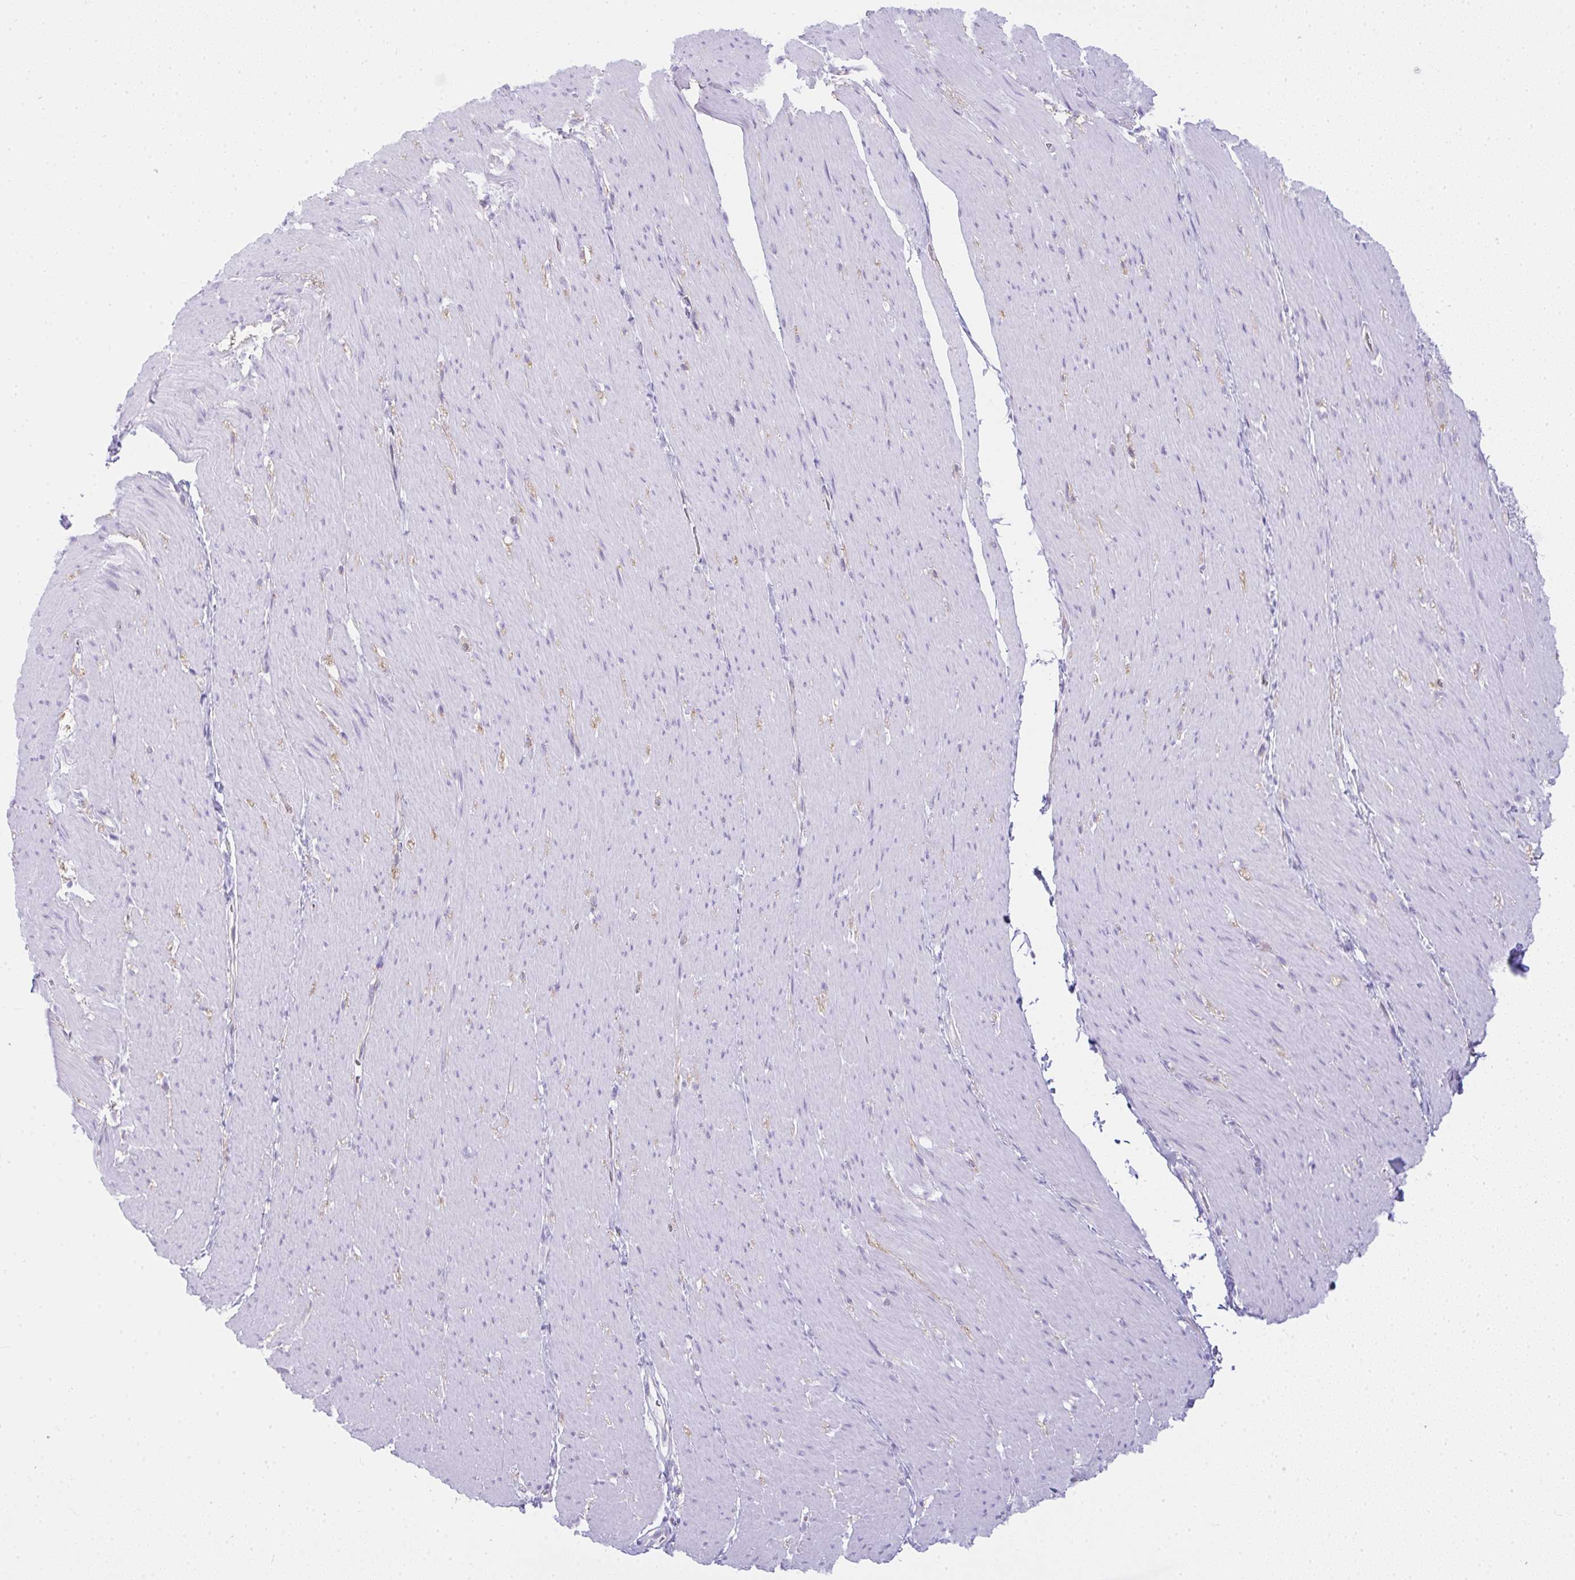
{"staining": {"intensity": "negative", "quantity": "none", "location": "none"}, "tissue": "smooth muscle", "cell_type": "Smooth muscle cells", "image_type": "normal", "snomed": [{"axis": "morphology", "description": "Normal tissue, NOS"}, {"axis": "topography", "description": "Smooth muscle"}, {"axis": "topography", "description": "Rectum"}], "caption": "Photomicrograph shows no significant protein expression in smooth muscle cells of normal smooth muscle. (Stains: DAB immunohistochemistry with hematoxylin counter stain, Microscopy: brightfield microscopy at high magnification).", "gene": "RASL10A", "patient": {"sex": "male", "age": 53}}